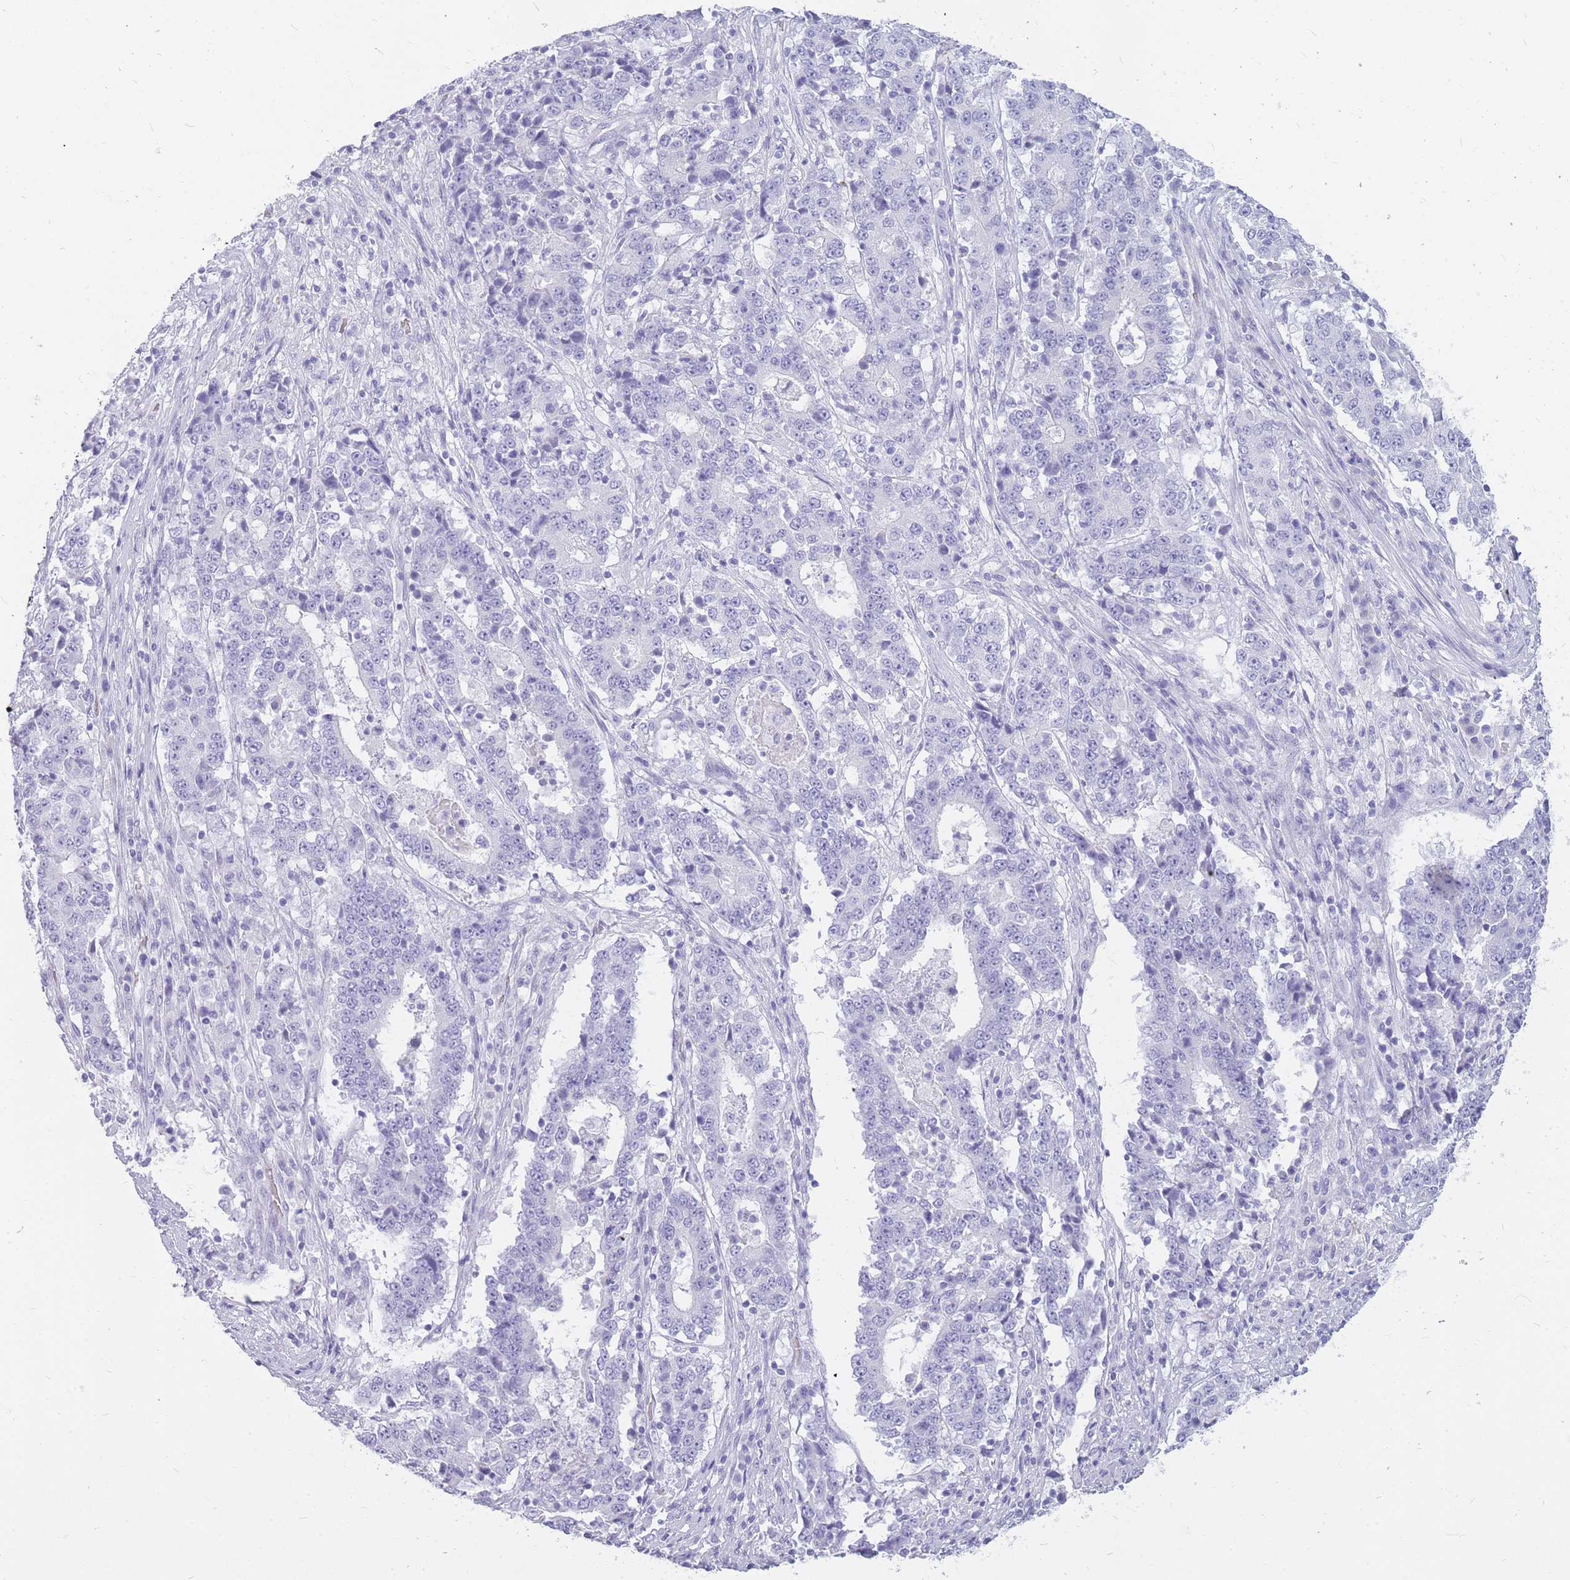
{"staining": {"intensity": "negative", "quantity": "none", "location": "none"}, "tissue": "stomach cancer", "cell_type": "Tumor cells", "image_type": "cancer", "snomed": [{"axis": "morphology", "description": "Adenocarcinoma, NOS"}, {"axis": "topography", "description": "Stomach"}], "caption": "DAB immunohistochemical staining of adenocarcinoma (stomach) exhibits no significant positivity in tumor cells.", "gene": "INS", "patient": {"sex": "male", "age": 59}}